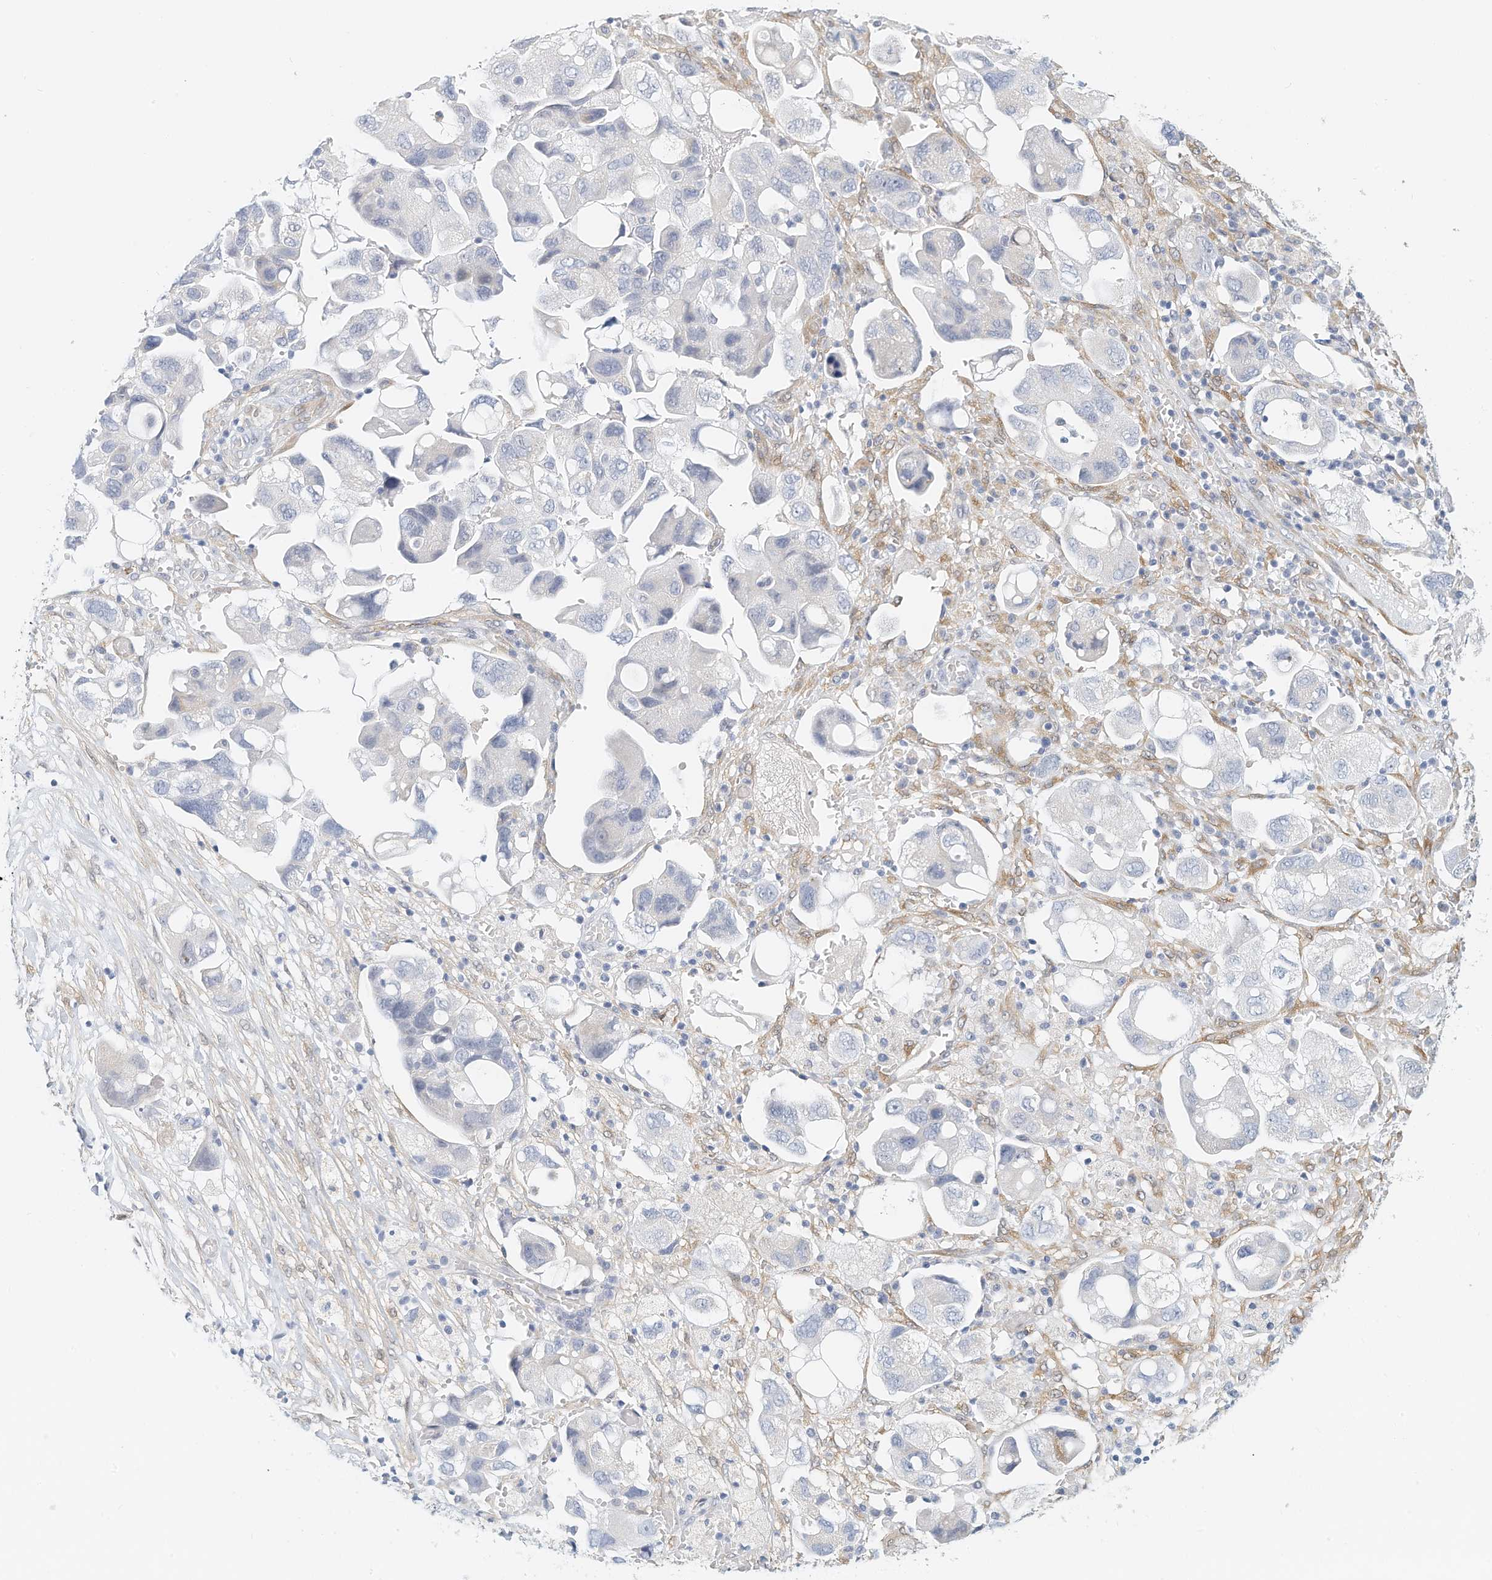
{"staining": {"intensity": "negative", "quantity": "none", "location": "none"}, "tissue": "ovarian cancer", "cell_type": "Tumor cells", "image_type": "cancer", "snomed": [{"axis": "morphology", "description": "Carcinoma, NOS"}, {"axis": "morphology", "description": "Cystadenocarcinoma, serous, NOS"}, {"axis": "topography", "description": "Ovary"}], "caption": "This is a micrograph of immunohistochemistry staining of serous cystadenocarcinoma (ovarian), which shows no positivity in tumor cells.", "gene": "ARHGAP28", "patient": {"sex": "female", "age": 69}}